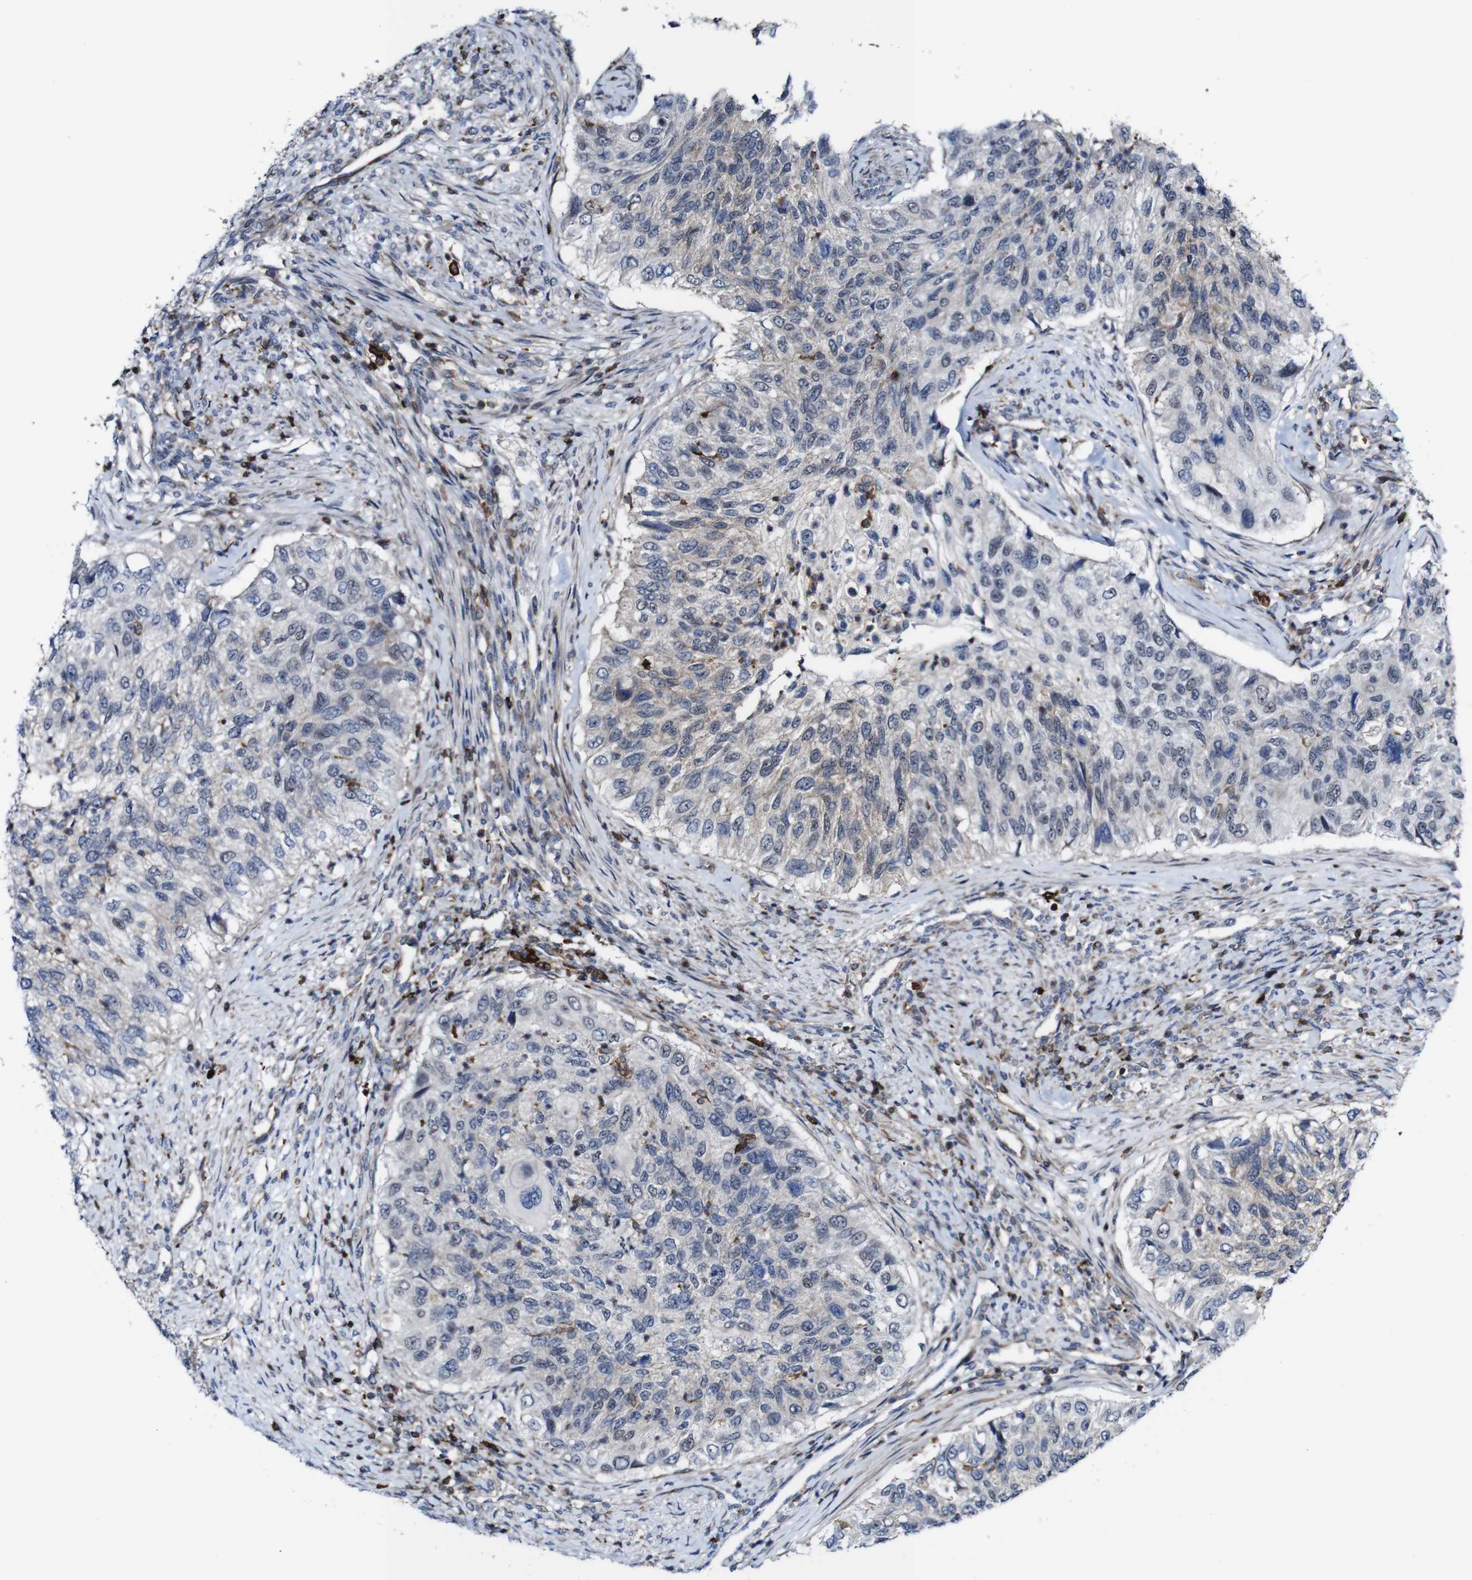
{"staining": {"intensity": "negative", "quantity": "none", "location": "none"}, "tissue": "urothelial cancer", "cell_type": "Tumor cells", "image_type": "cancer", "snomed": [{"axis": "morphology", "description": "Urothelial carcinoma, High grade"}, {"axis": "topography", "description": "Urinary bladder"}], "caption": "This is an immunohistochemistry photomicrograph of human urothelial cancer. There is no expression in tumor cells.", "gene": "JAK2", "patient": {"sex": "female", "age": 60}}